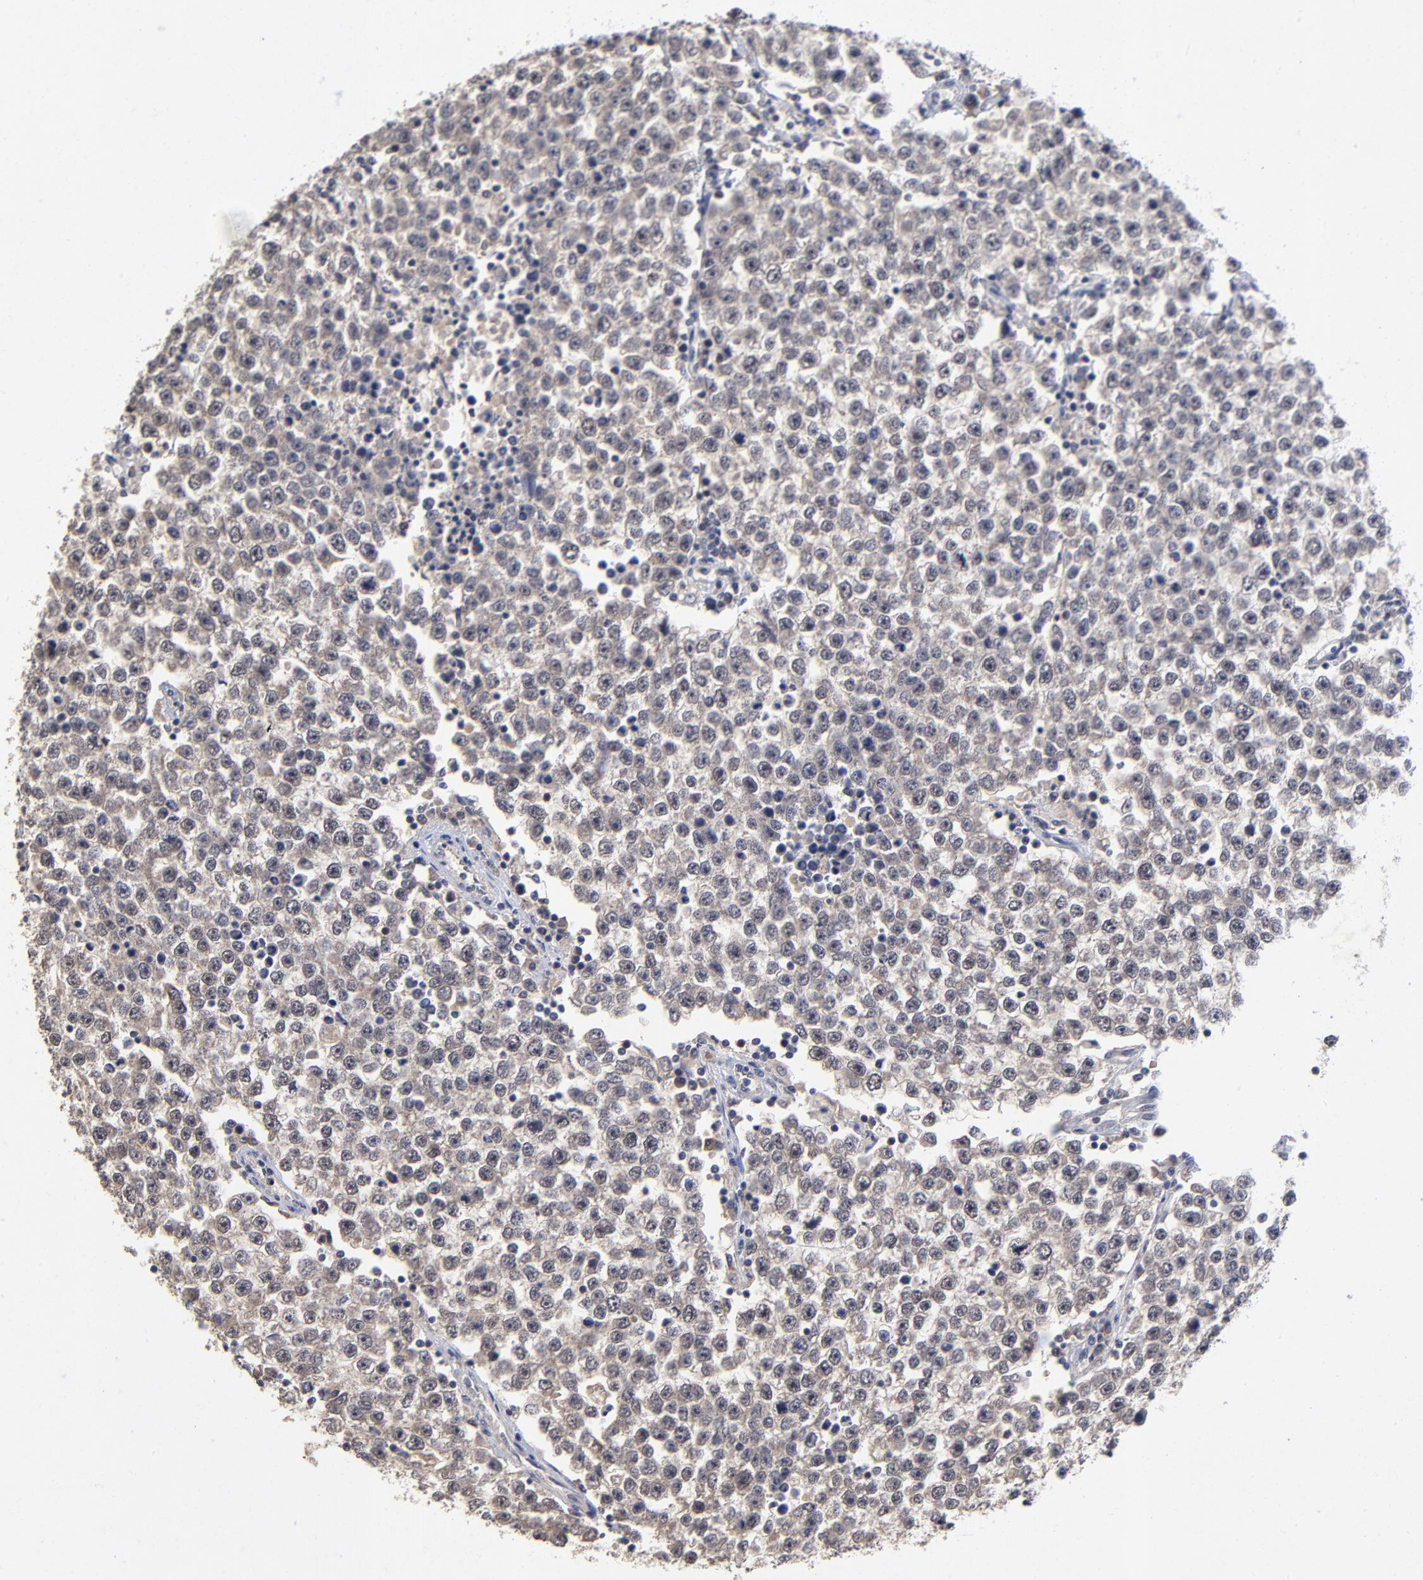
{"staining": {"intensity": "weak", "quantity": "25%-75%", "location": "nuclear"}, "tissue": "testis cancer", "cell_type": "Tumor cells", "image_type": "cancer", "snomed": [{"axis": "morphology", "description": "Seminoma, NOS"}, {"axis": "topography", "description": "Testis"}], "caption": "DAB immunohistochemical staining of testis seminoma shows weak nuclear protein expression in about 25%-75% of tumor cells. The protein of interest is stained brown, and the nuclei are stained in blue (DAB IHC with brightfield microscopy, high magnification).", "gene": "WSB1", "patient": {"sex": "male", "age": 36}}